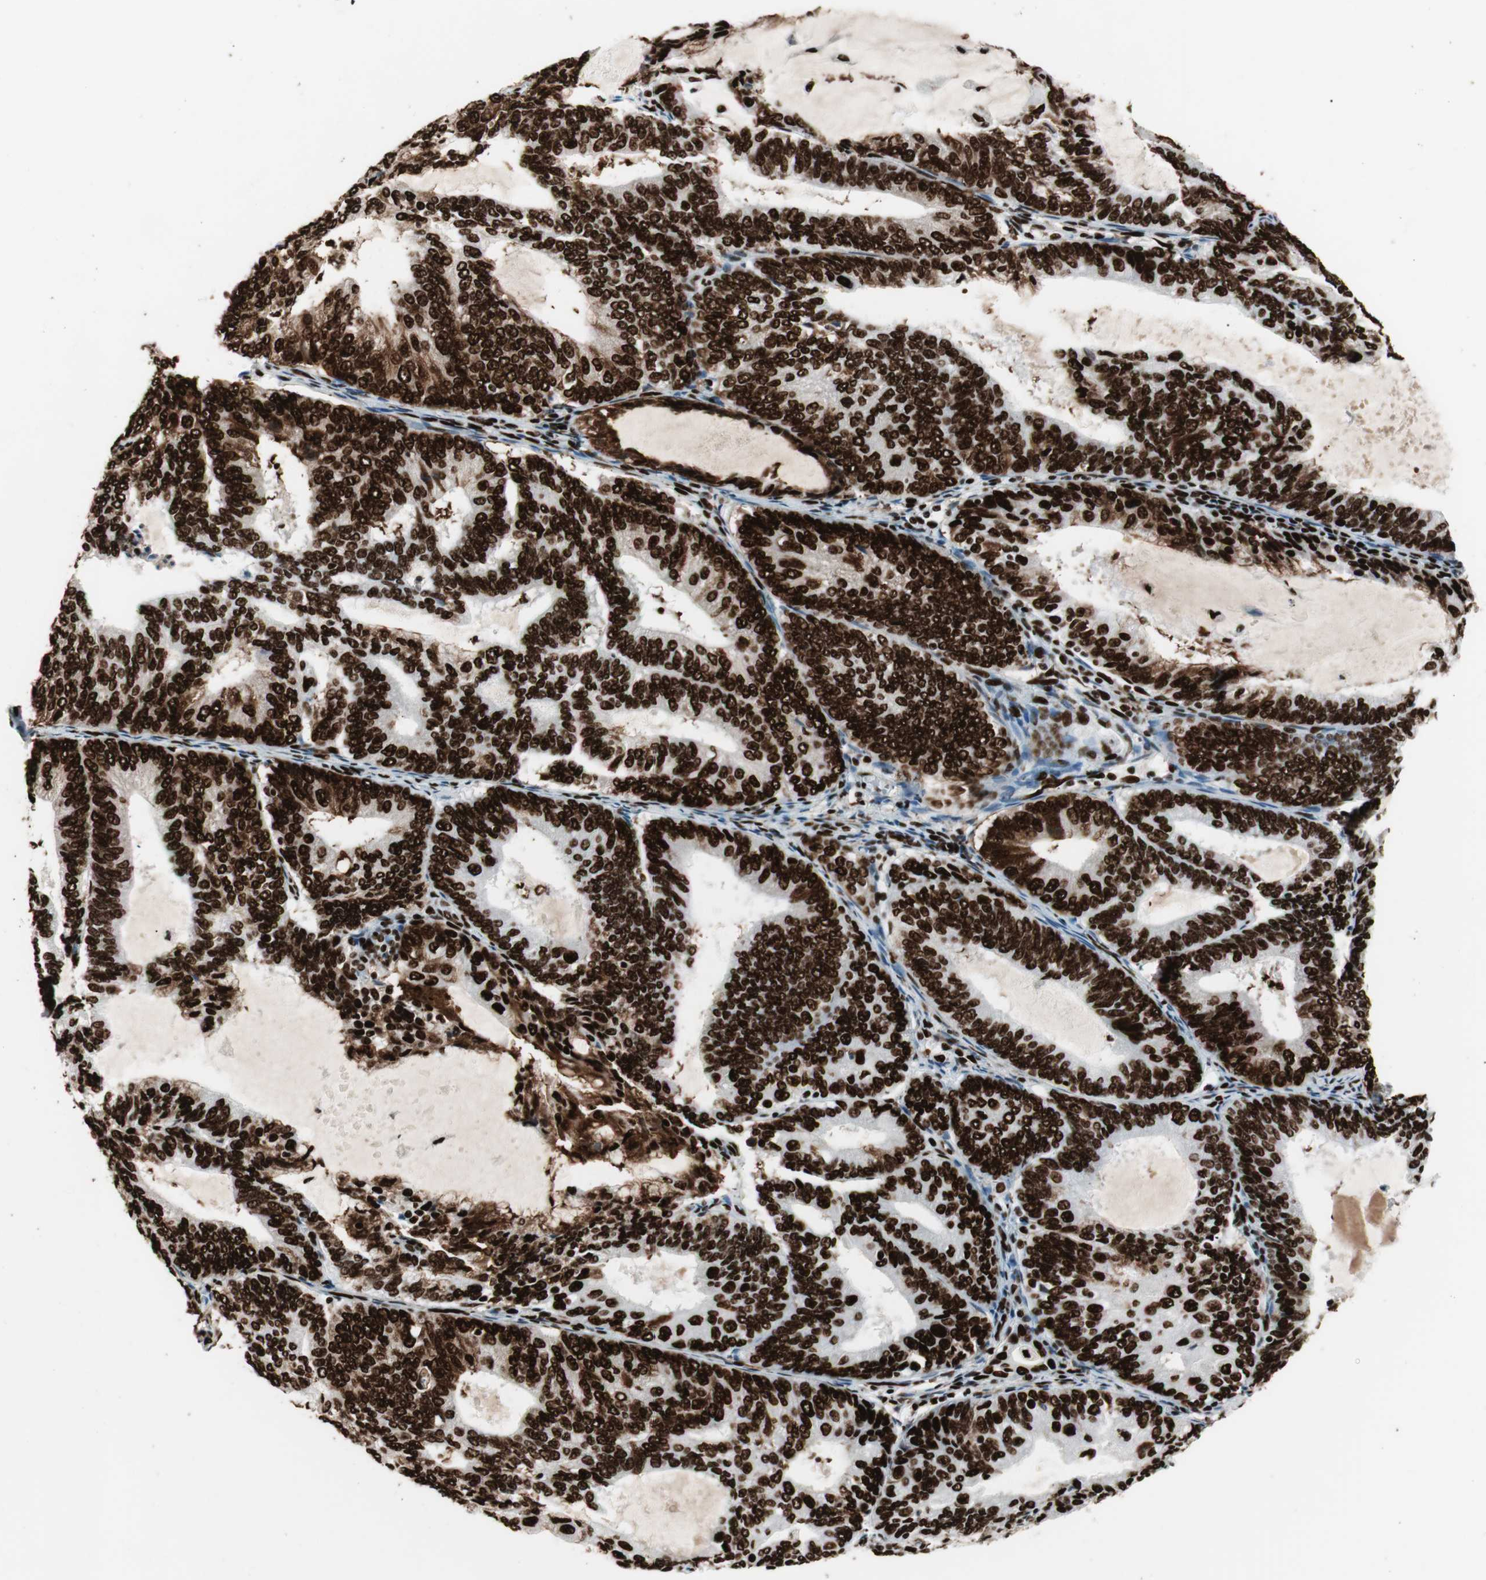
{"staining": {"intensity": "strong", "quantity": ">75%", "location": "nuclear"}, "tissue": "endometrial cancer", "cell_type": "Tumor cells", "image_type": "cancer", "snomed": [{"axis": "morphology", "description": "Adenocarcinoma, NOS"}, {"axis": "topography", "description": "Endometrium"}], "caption": "Brown immunohistochemical staining in human endometrial cancer (adenocarcinoma) shows strong nuclear positivity in about >75% of tumor cells.", "gene": "PSME3", "patient": {"sex": "female", "age": 81}}